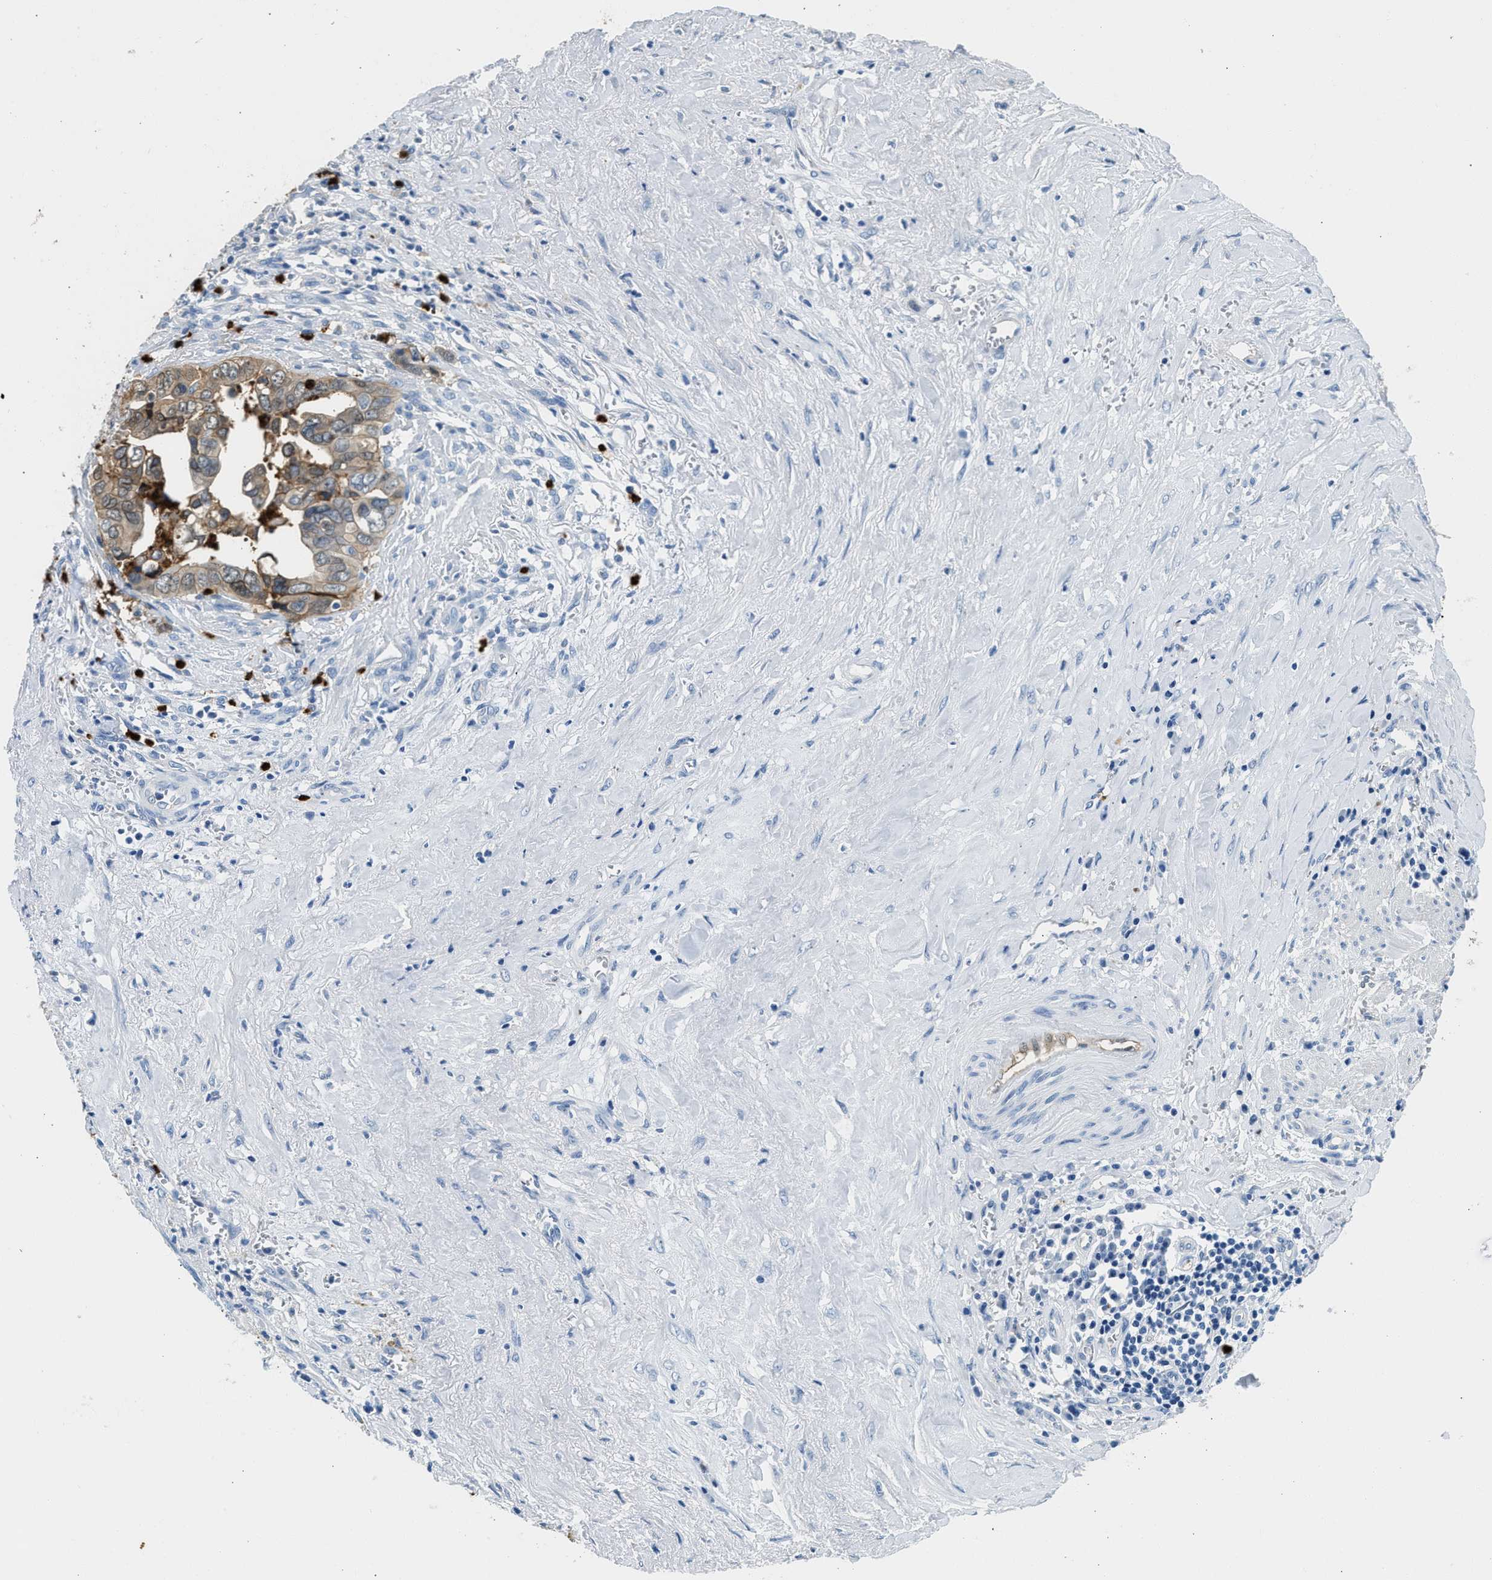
{"staining": {"intensity": "weak", "quantity": "25%-75%", "location": "cytoplasmic/membranous"}, "tissue": "liver cancer", "cell_type": "Tumor cells", "image_type": "cancer", "snomed": [{"axis": "morphology", "description": "Cholangiocarcinoma"}, {"axis": "topography", "description": "Liver"}], "caption": "The photomicrograph displays immunohistochemical staining of liver cancer (cholangiocarcinoma). There is weak cytoplasmic/membranous staining is seen in about 25%-75% of tumor cells.", "gene": "ANXA3", "patient": {"sex": "female", "age": 79}}